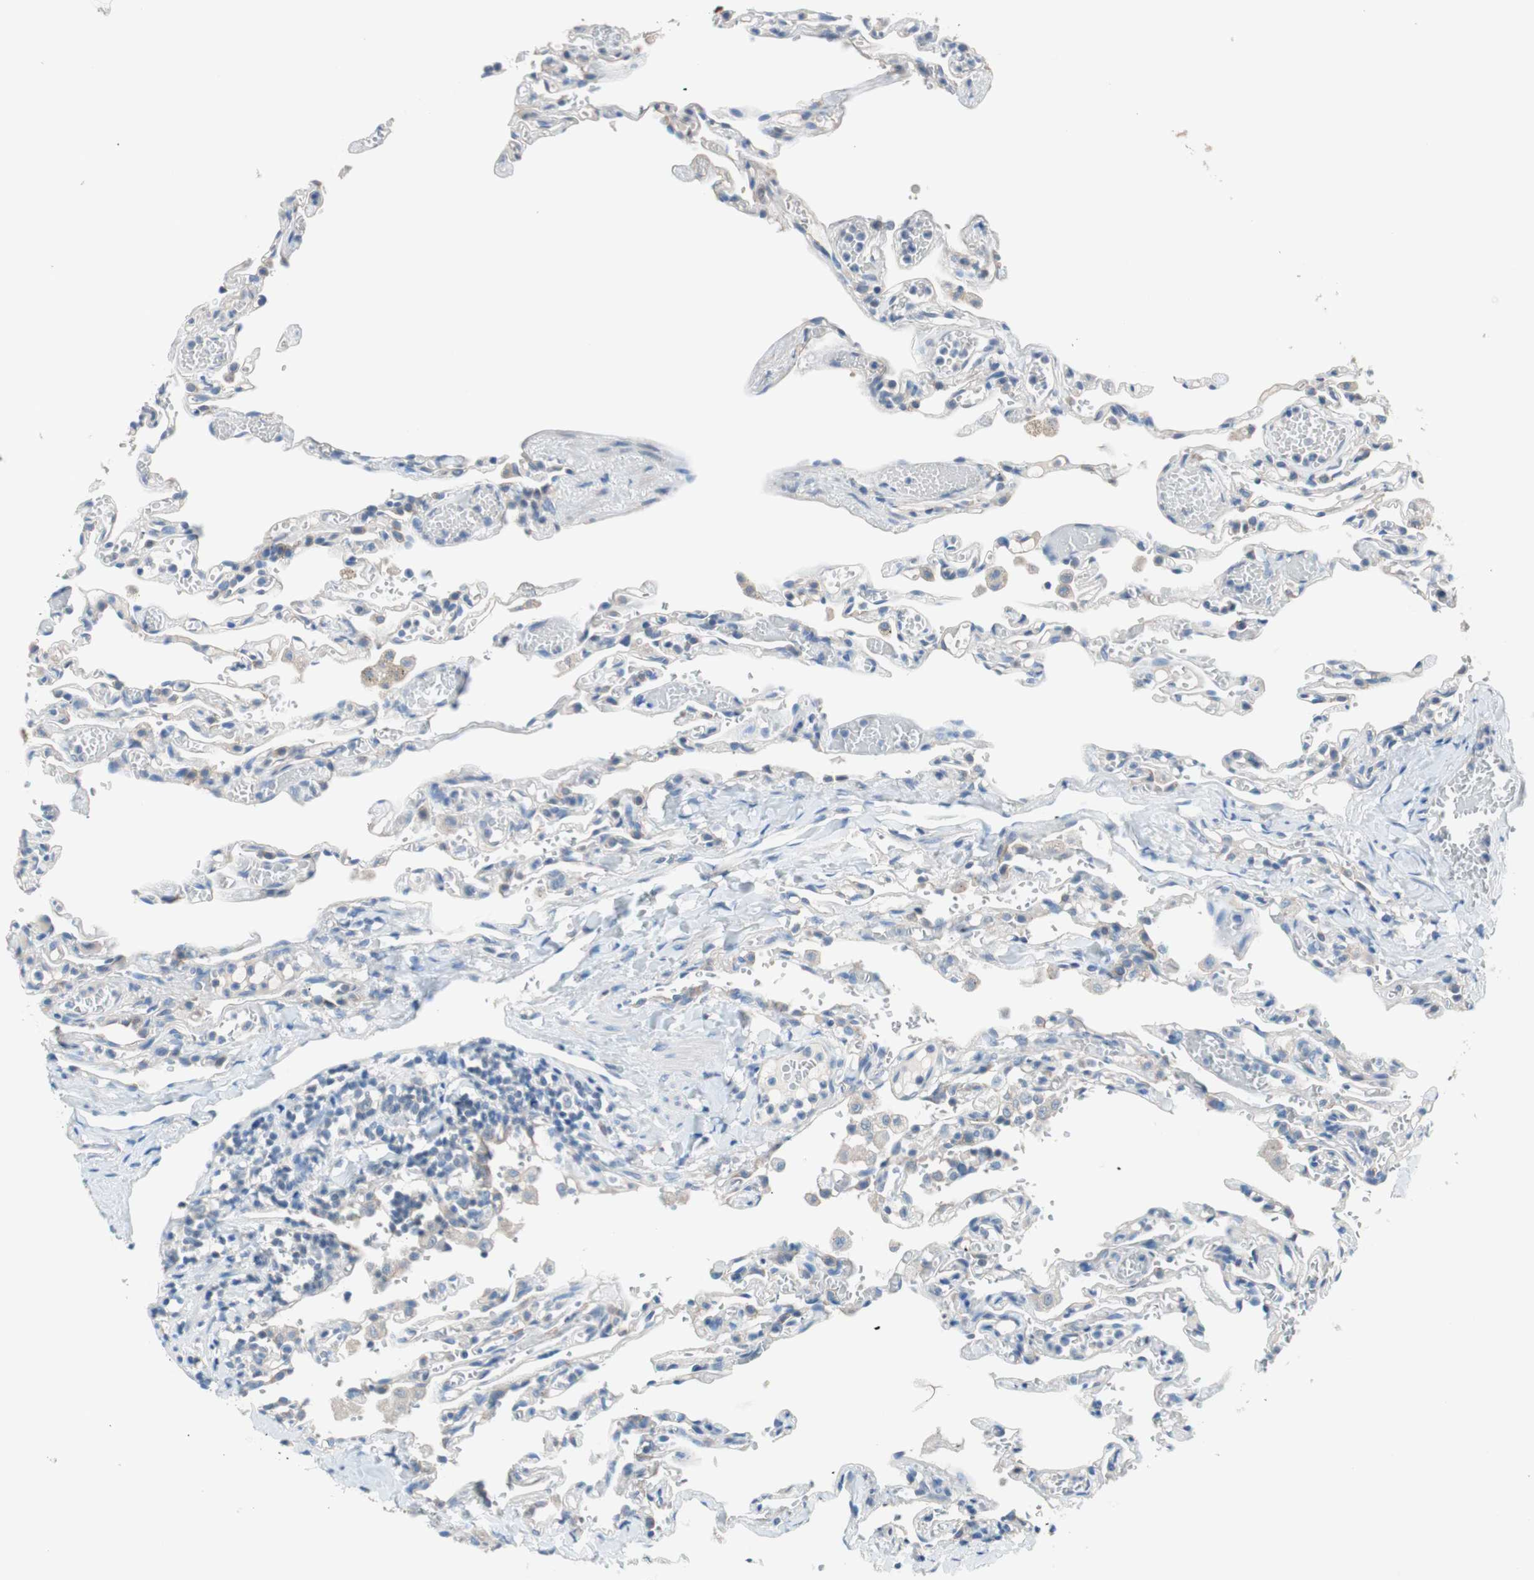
{"staining": {"intensity": "negative", "quantity": "none", "location": "none"}, "tissue": "lung", "cell_type": "Alveolar cells", "image_type": "normal", "snomed": [{"axis": "morphology", "description": "Normal tissue, NOS"}, {"axis": "topography", "description": "Lung"}], "caption": "A high-resolution micrograph shows immunohistochemistry staining of benign lung, which displays no significant staining in alveolar cells.", "gene": "GLUL", "patient": {"sex": "male", "age": 21}}